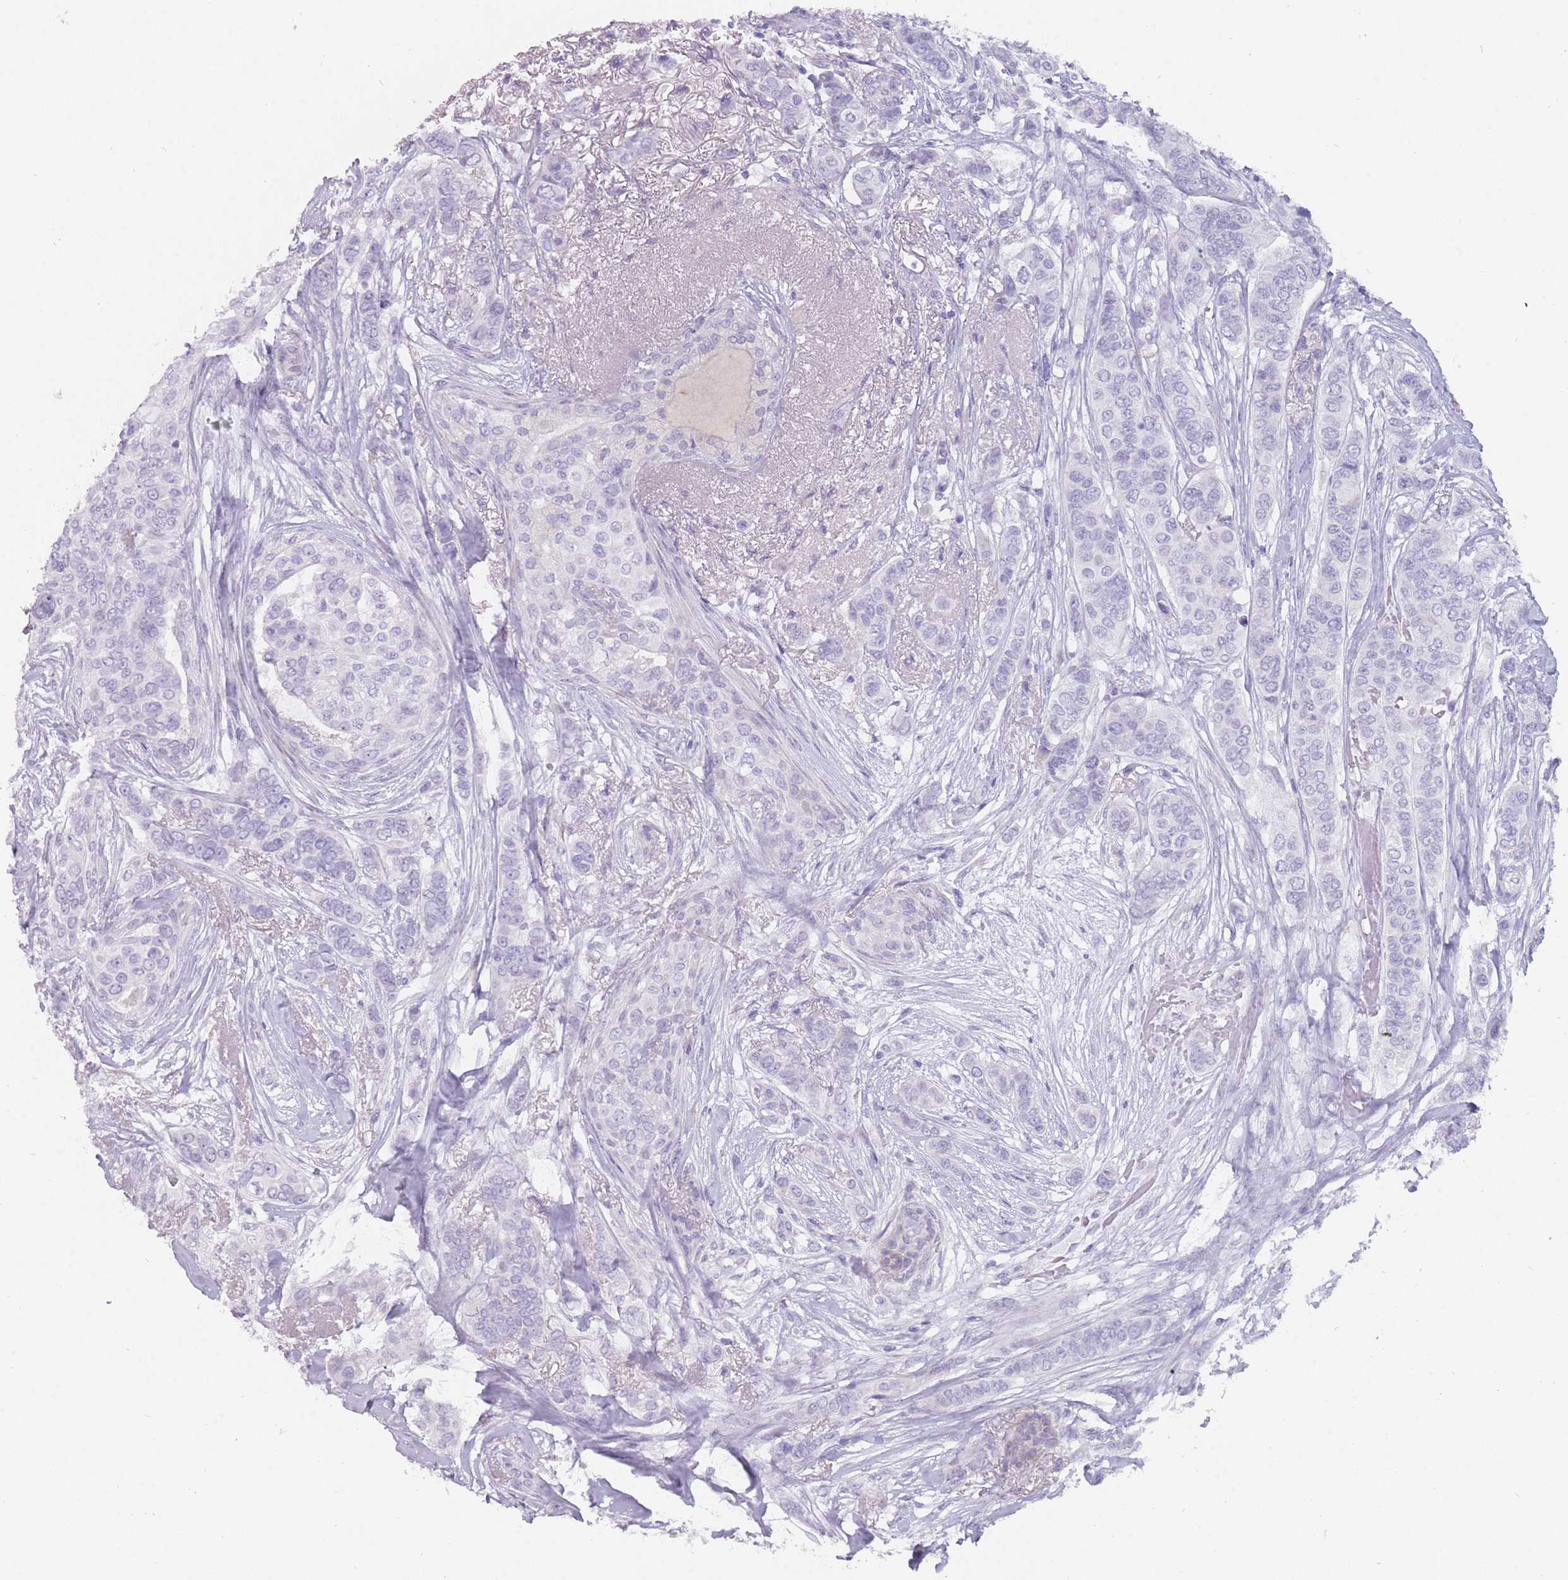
{"staining": {"intensity": "negative", "quantity": "none", "location": "none"}, "tissue": "breast cancer", "cell_type": "Tumor cells", "image_type": "cancer", "snomed": [{"axis": "morphology", "description": "Lobular carcinoma"}, {"axis": "topography", "description": "Breast"}], "caption": "Tumor cells are negative for protein expression in human breast lobular carcinoma.", "gene": "DDX4", "patient": {"sex": "female", "age": 51}}